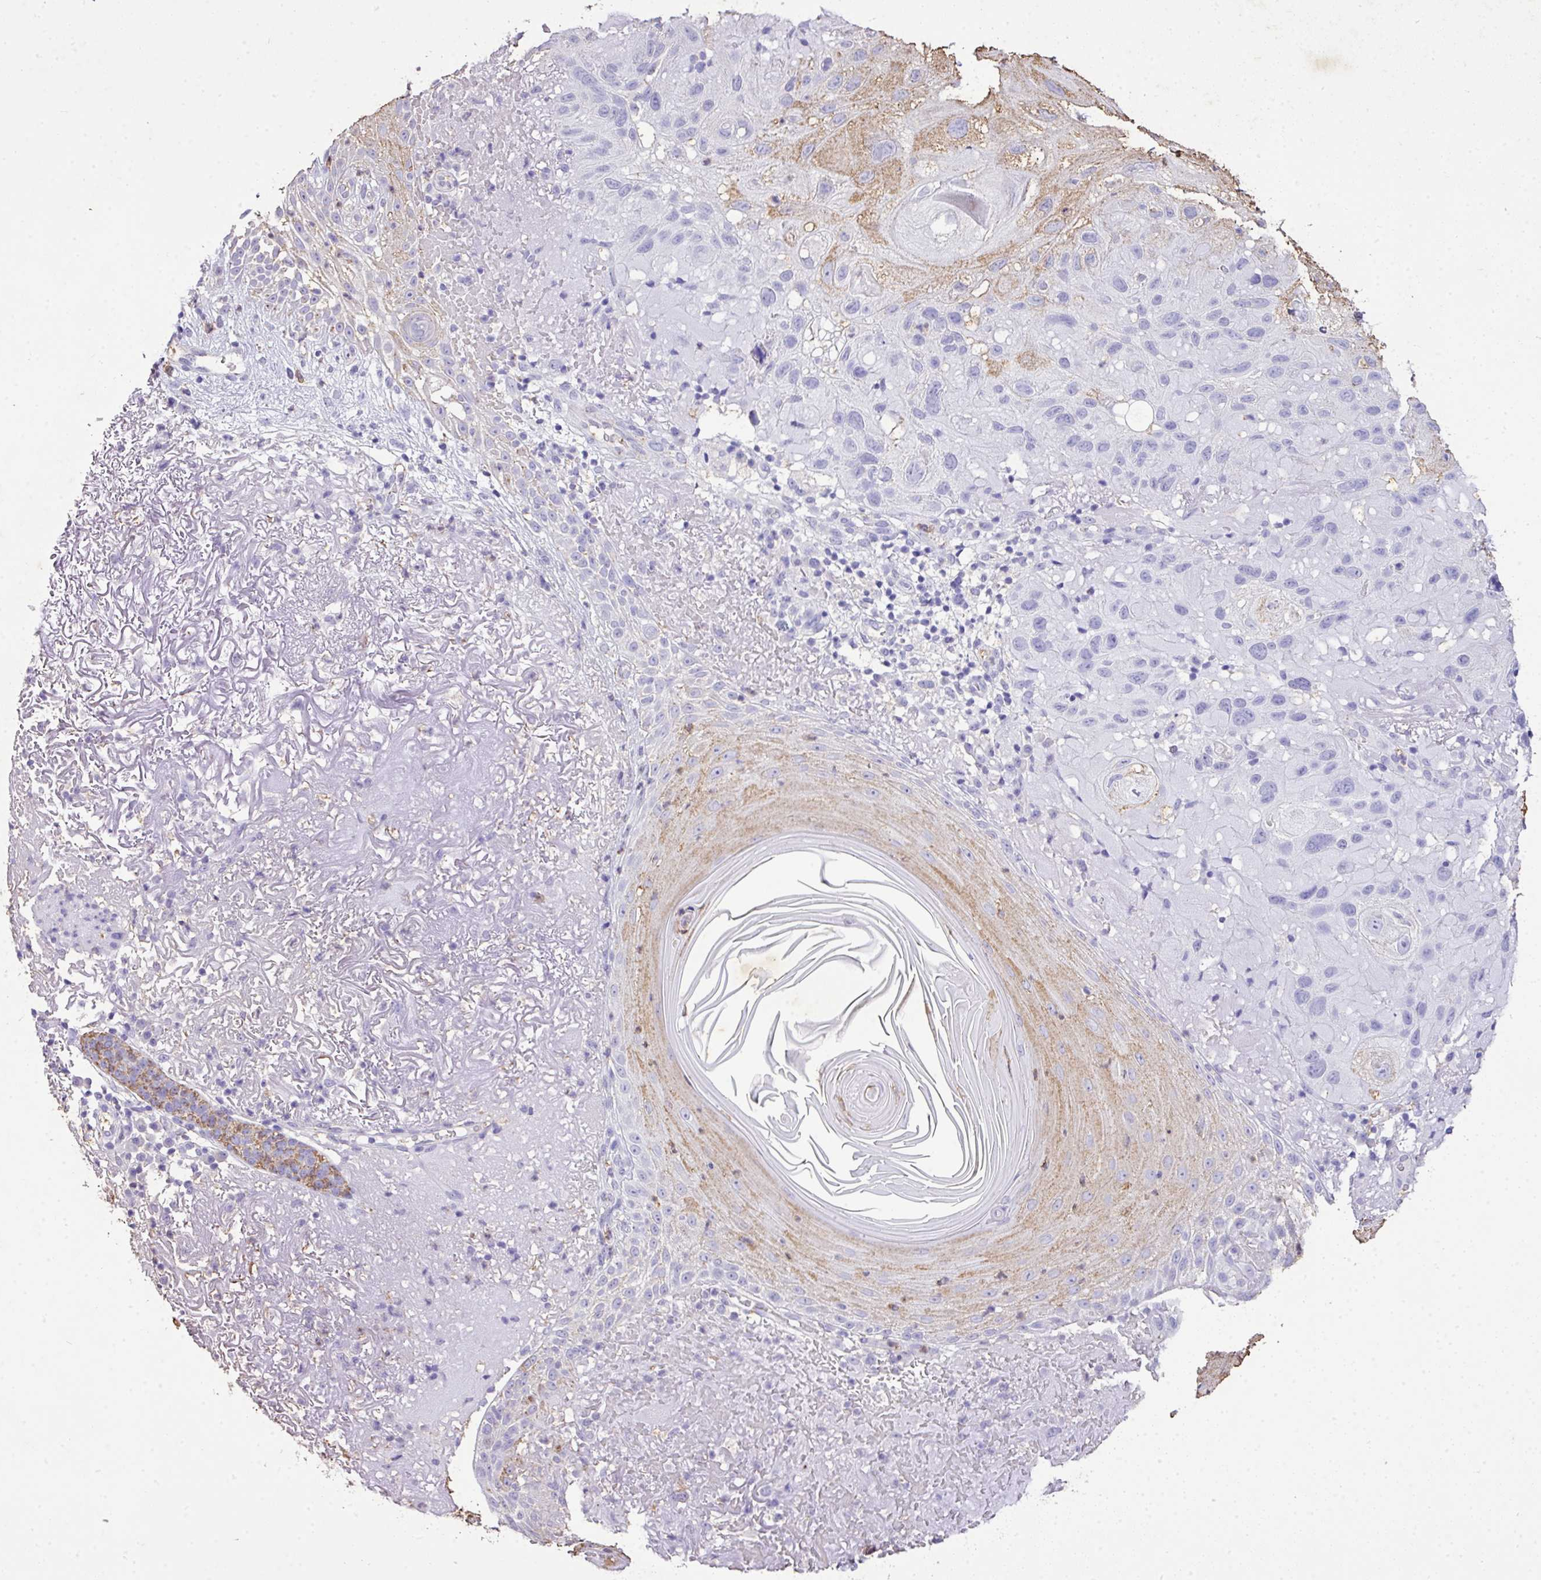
{"staining": {"intensity": "weak", "quantity": "25%-75%", "location": "cytoplasmic/membranous"}, "tissue": "skin cancer", "cell_type": "Tumor cells", "image_type": "cancer", "snomed": [{"axis": "morphology", "description": "Normal tissue, NOS"}, {"axis": "morphology", "description": "Squamous cell carcinoma, NOS"}, {"axis": "topography", "description": "Skin"}], "caption": "Weak cytoplasmic/membranous protein positivity is appreciated in approximately 25%-75% of tumor cells in skin squamous cell carcinoma.", "gene": "KCNJ11", "patient": {"sex": "female", "age": 96}}